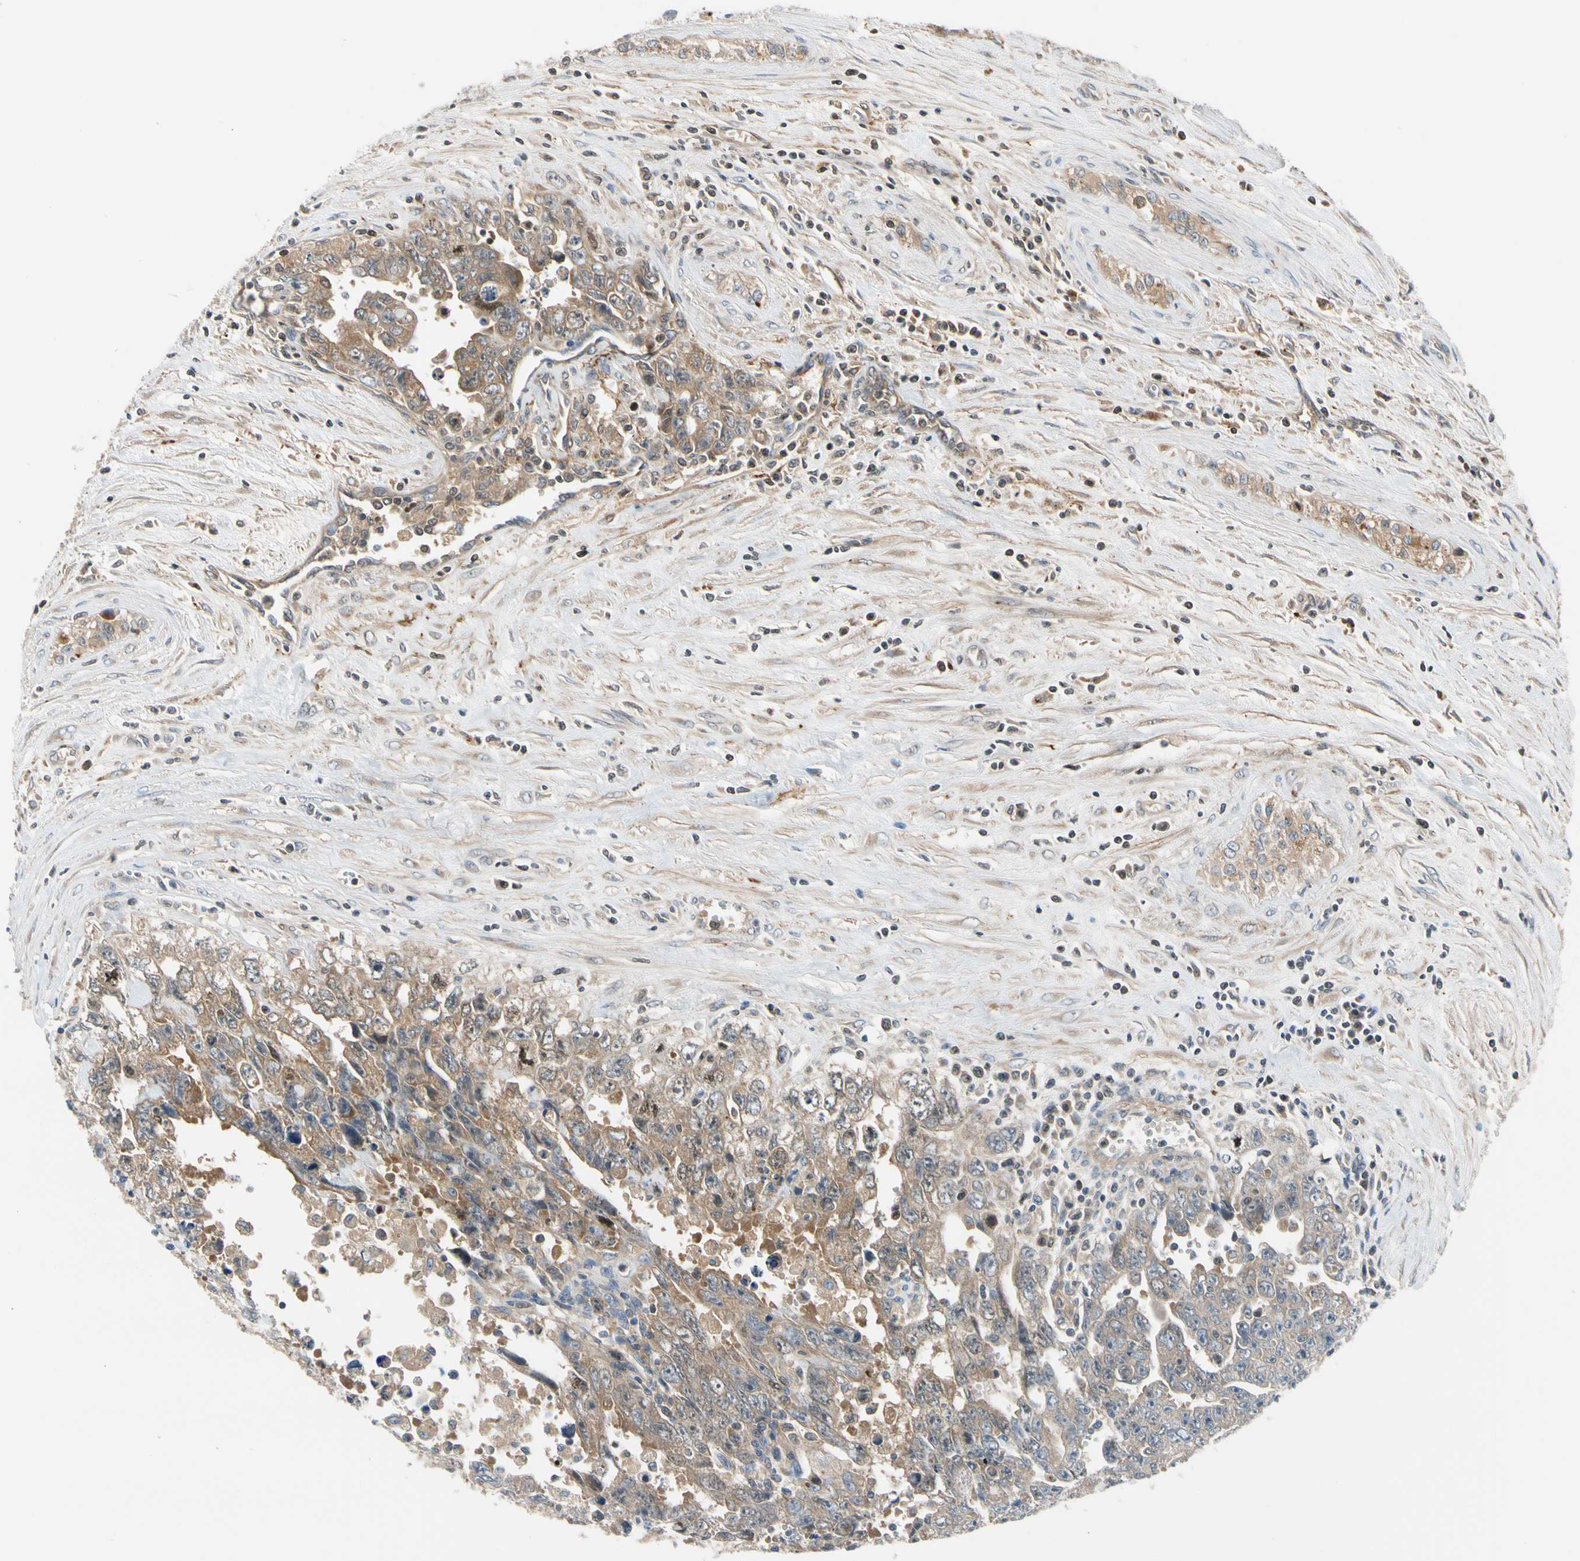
{"staining": {"intensity": "weak", "quantity": "25%-75%", "location": "cytoplasmic/membranous"}, "tissue": "testis cancer", "cell_type": "Tumor cells", "image_type": "cancer", "snomed": [{"axis": "morphology", "description": "Carcinoma, Embryonal, NOS"}, {"axis": "topography", "description": "Testis"}], "caption": "A high-resolution photomicrograph shows immunohistochemistry staining of testis cancer, which shows weak cytoplasmic/membranous expression in about 25%-75% of tumor cells. (brown staining indicates protein expression, while blue staining denotes nuclei).", "gene": "ENTREP3", "patient": {"sex": "male", "age": 28}}